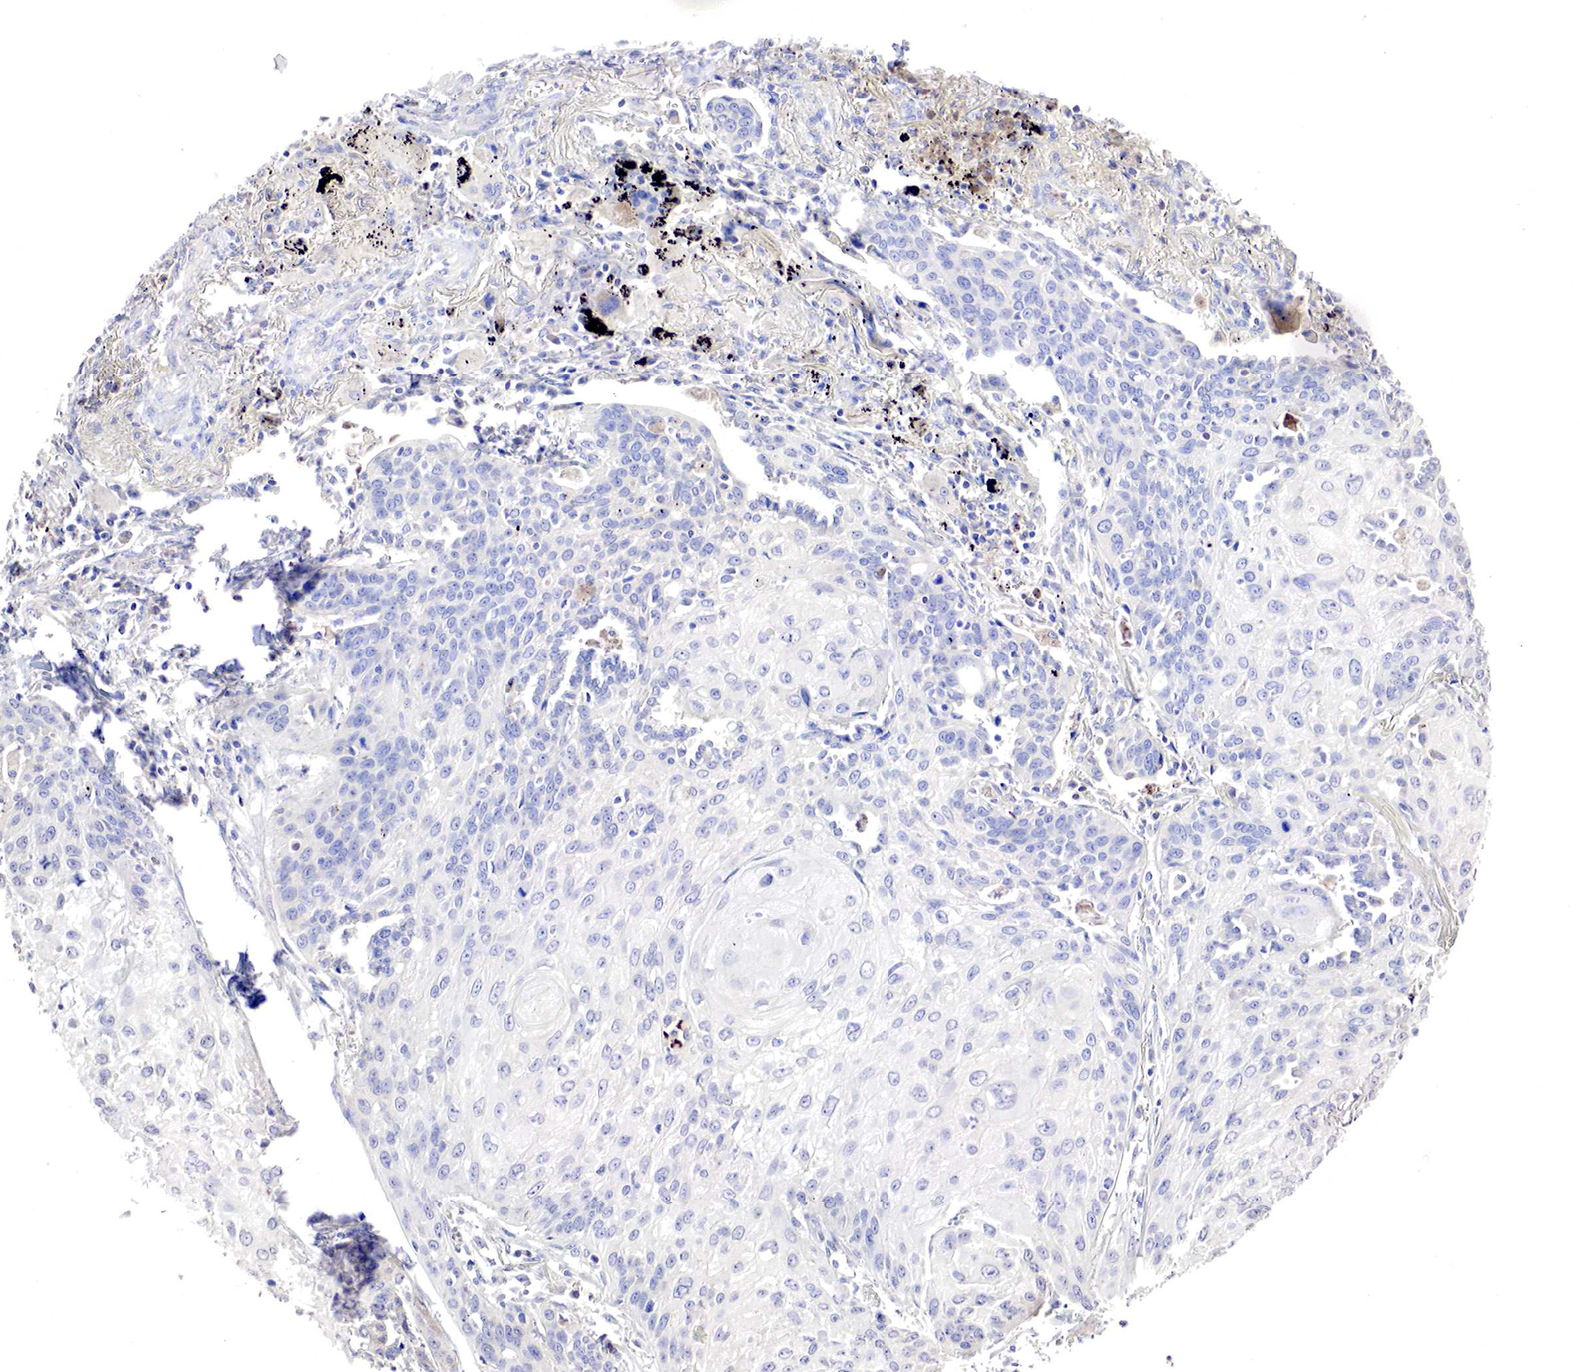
{"staining": {"intensity": "negative", "quantity": "none", "location": "none"}, "tissue": "lung cancer", "cell_type": "Tumor cells", "image_type": "cancer", "snomed": [{"axis": "morphology", "description": "Squamous cell carcinoma, NOS"}, {"axis": "topography", "description": "Lung"}], "caption": "Tumor cells show no significant protein positivity in lung squamous cell carcinoma.", "gene": "GATA1", "patient": {"sex": "male", "age": 71}}